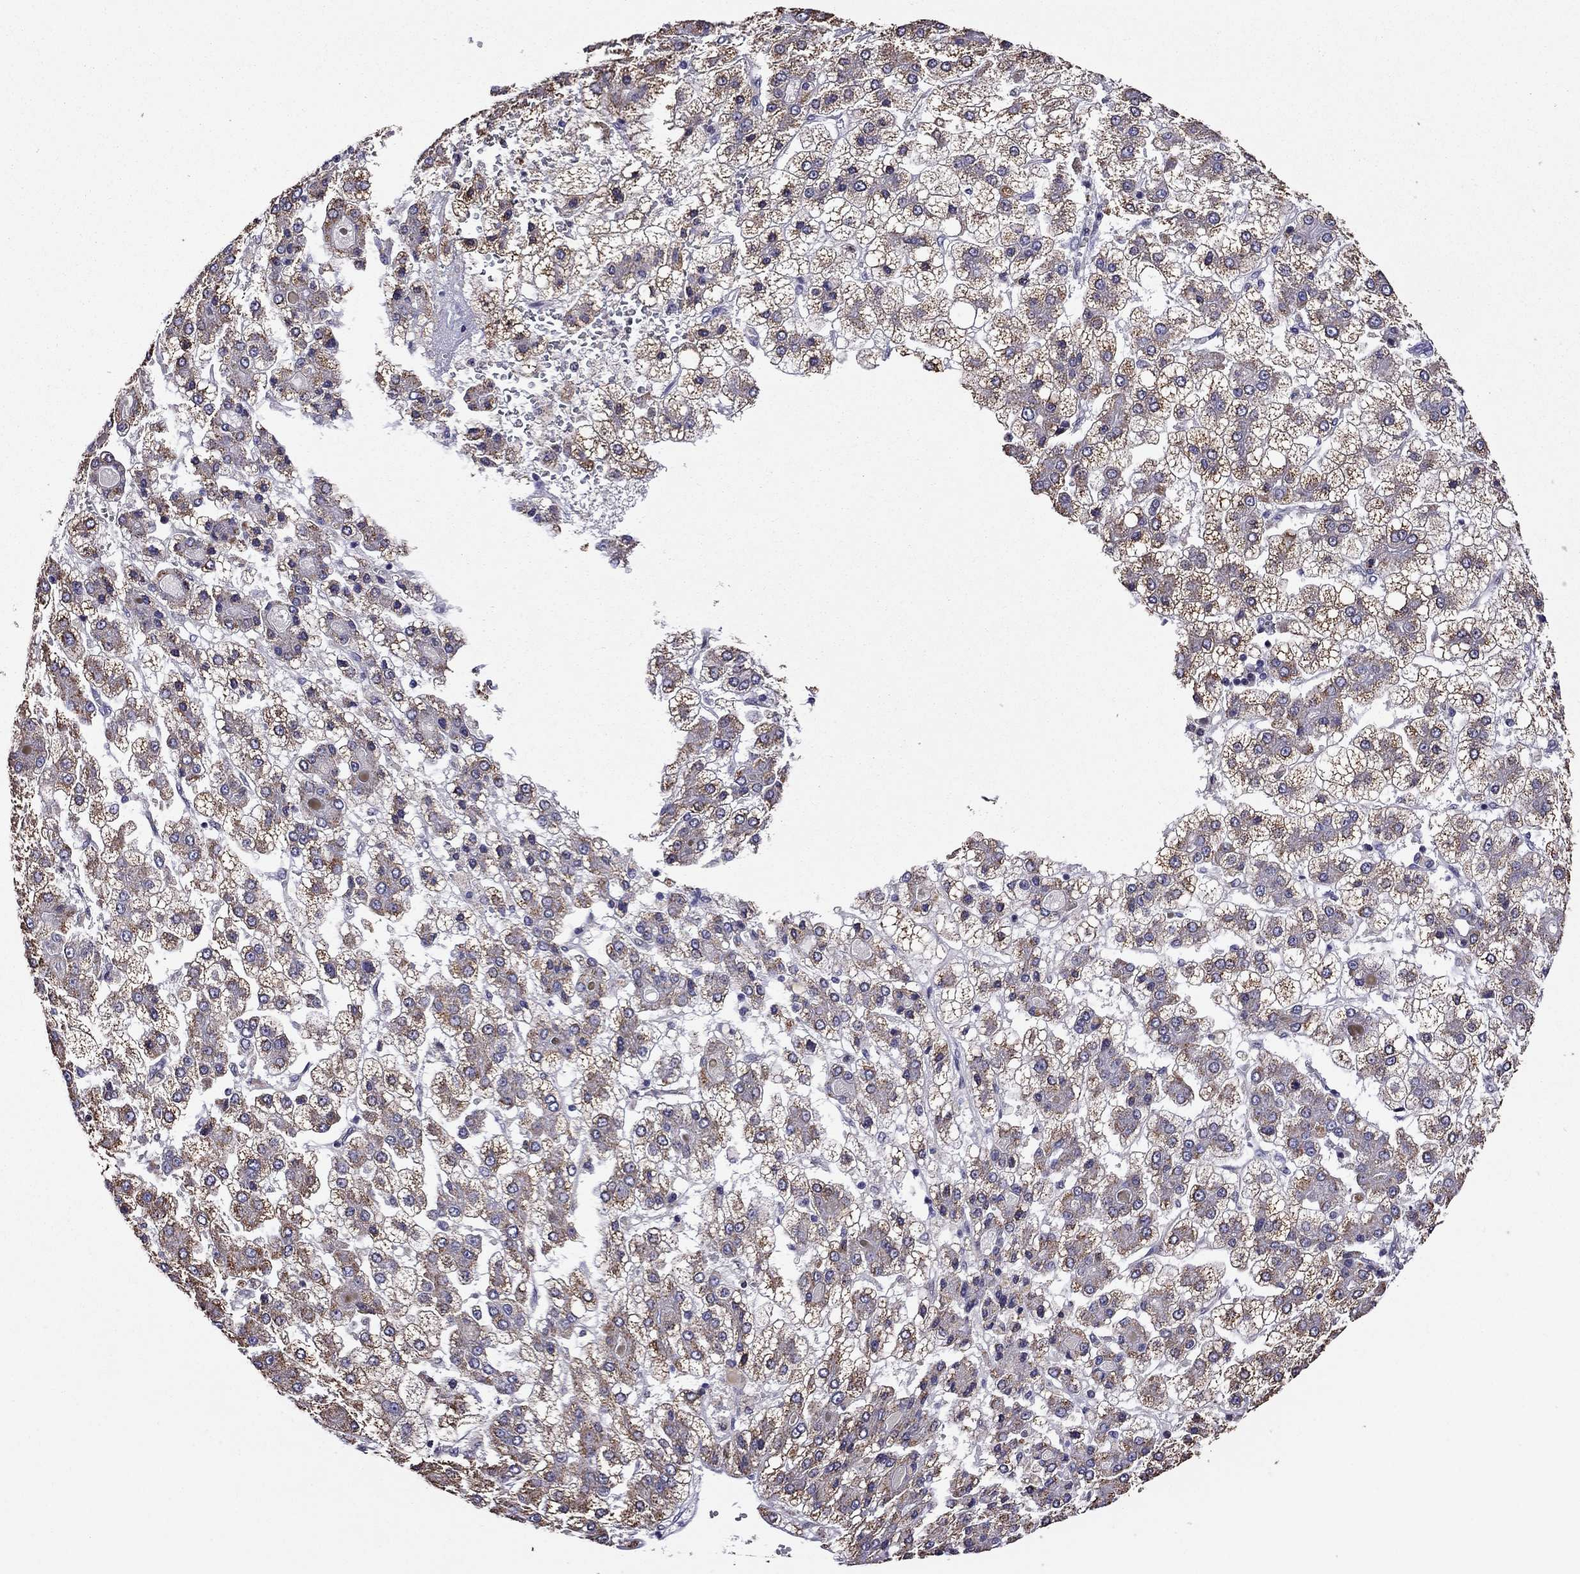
{"staining": {"intensity": "moderate", "quantity": "25%-75%", "location": "cytoplasmic/membranous"}, "tissue": "liver cancer", "cell_type": "Tumor cells", "image_type": "cancer", "snomed": [{"axis": "morphology", "description": "Carcinoma, Hepatocellular, NOS"}, {"axis": "topography", "description": "Liver"}], "caption": "Hepatocellular carcinoma (liver) stained with a brown dye displays moderate cytoplasmic/membranous positive positivity in about 25%-75% of tumor cells.", "gene": "SCG2", "patient": {"sex": "male", "age": 73}}